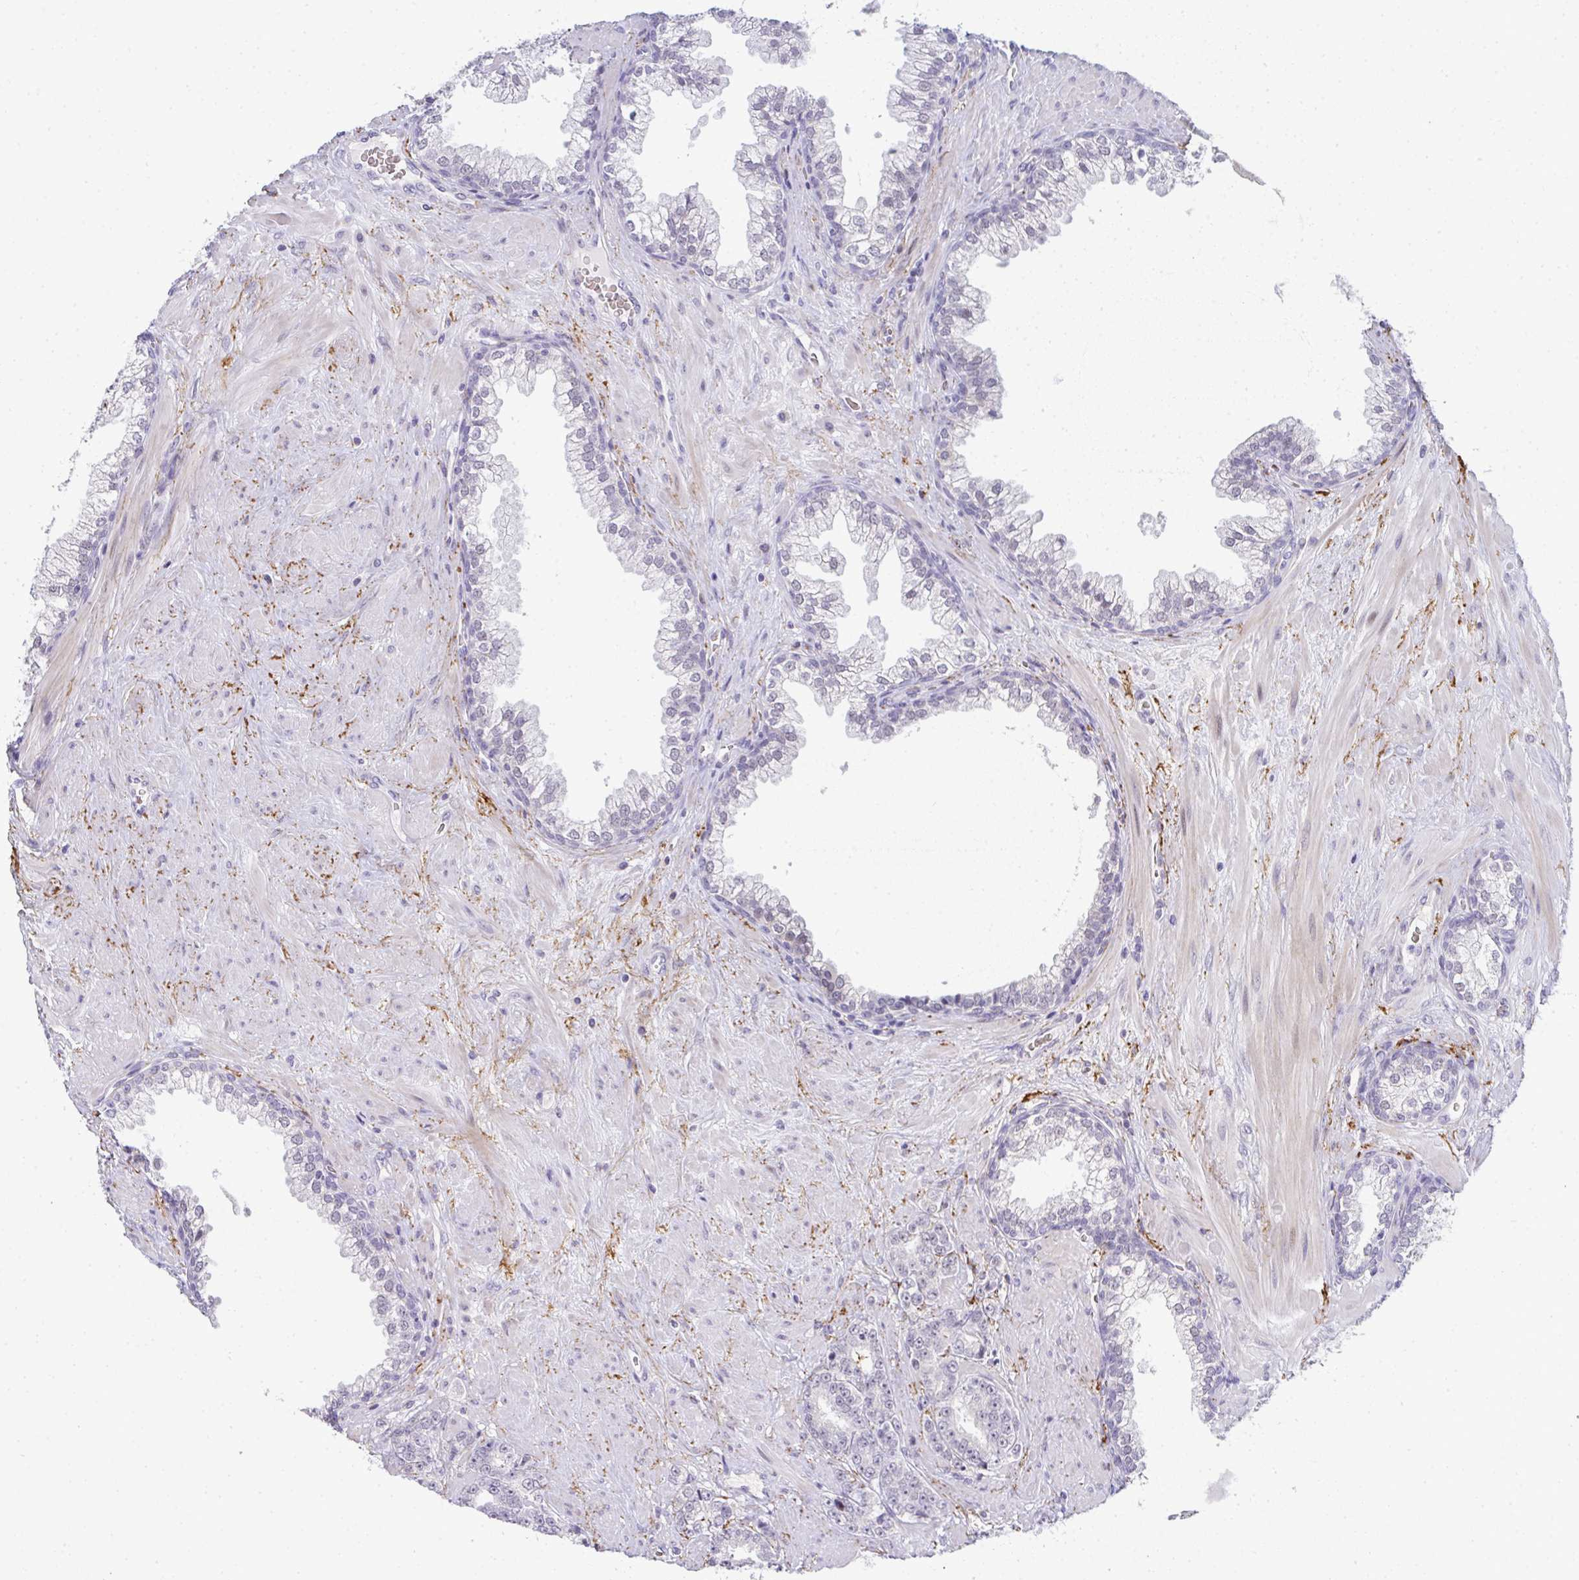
{"staining": {"intensity": "negative", "quantity": "none", "location": "none"}, "tissue": "prostate cancer", "cell_type": "Tumor cells", "image_type": "cancer", "snomed": [{"axis": "morphology", "description": "Adenocarcinoma, High grade"}, {"axis": "topography", "description": "Prostate"}], "caption": "High magnification brightfield microscopy of prostate cancer (adenocarcinoma (high-grade)) stained with DAB (3,3'-diaminobenzidine) (brown) and counterstained with hematoxylin (blue): tumor cells show no significant positivity. The staining is performed using DAB (3,3'-diaminobenzidine) brown chromogen with nuclei counter-stained in using hematoxylin.", "gene": "TNMD", "patient": {"sex": "male", "age": 62}}